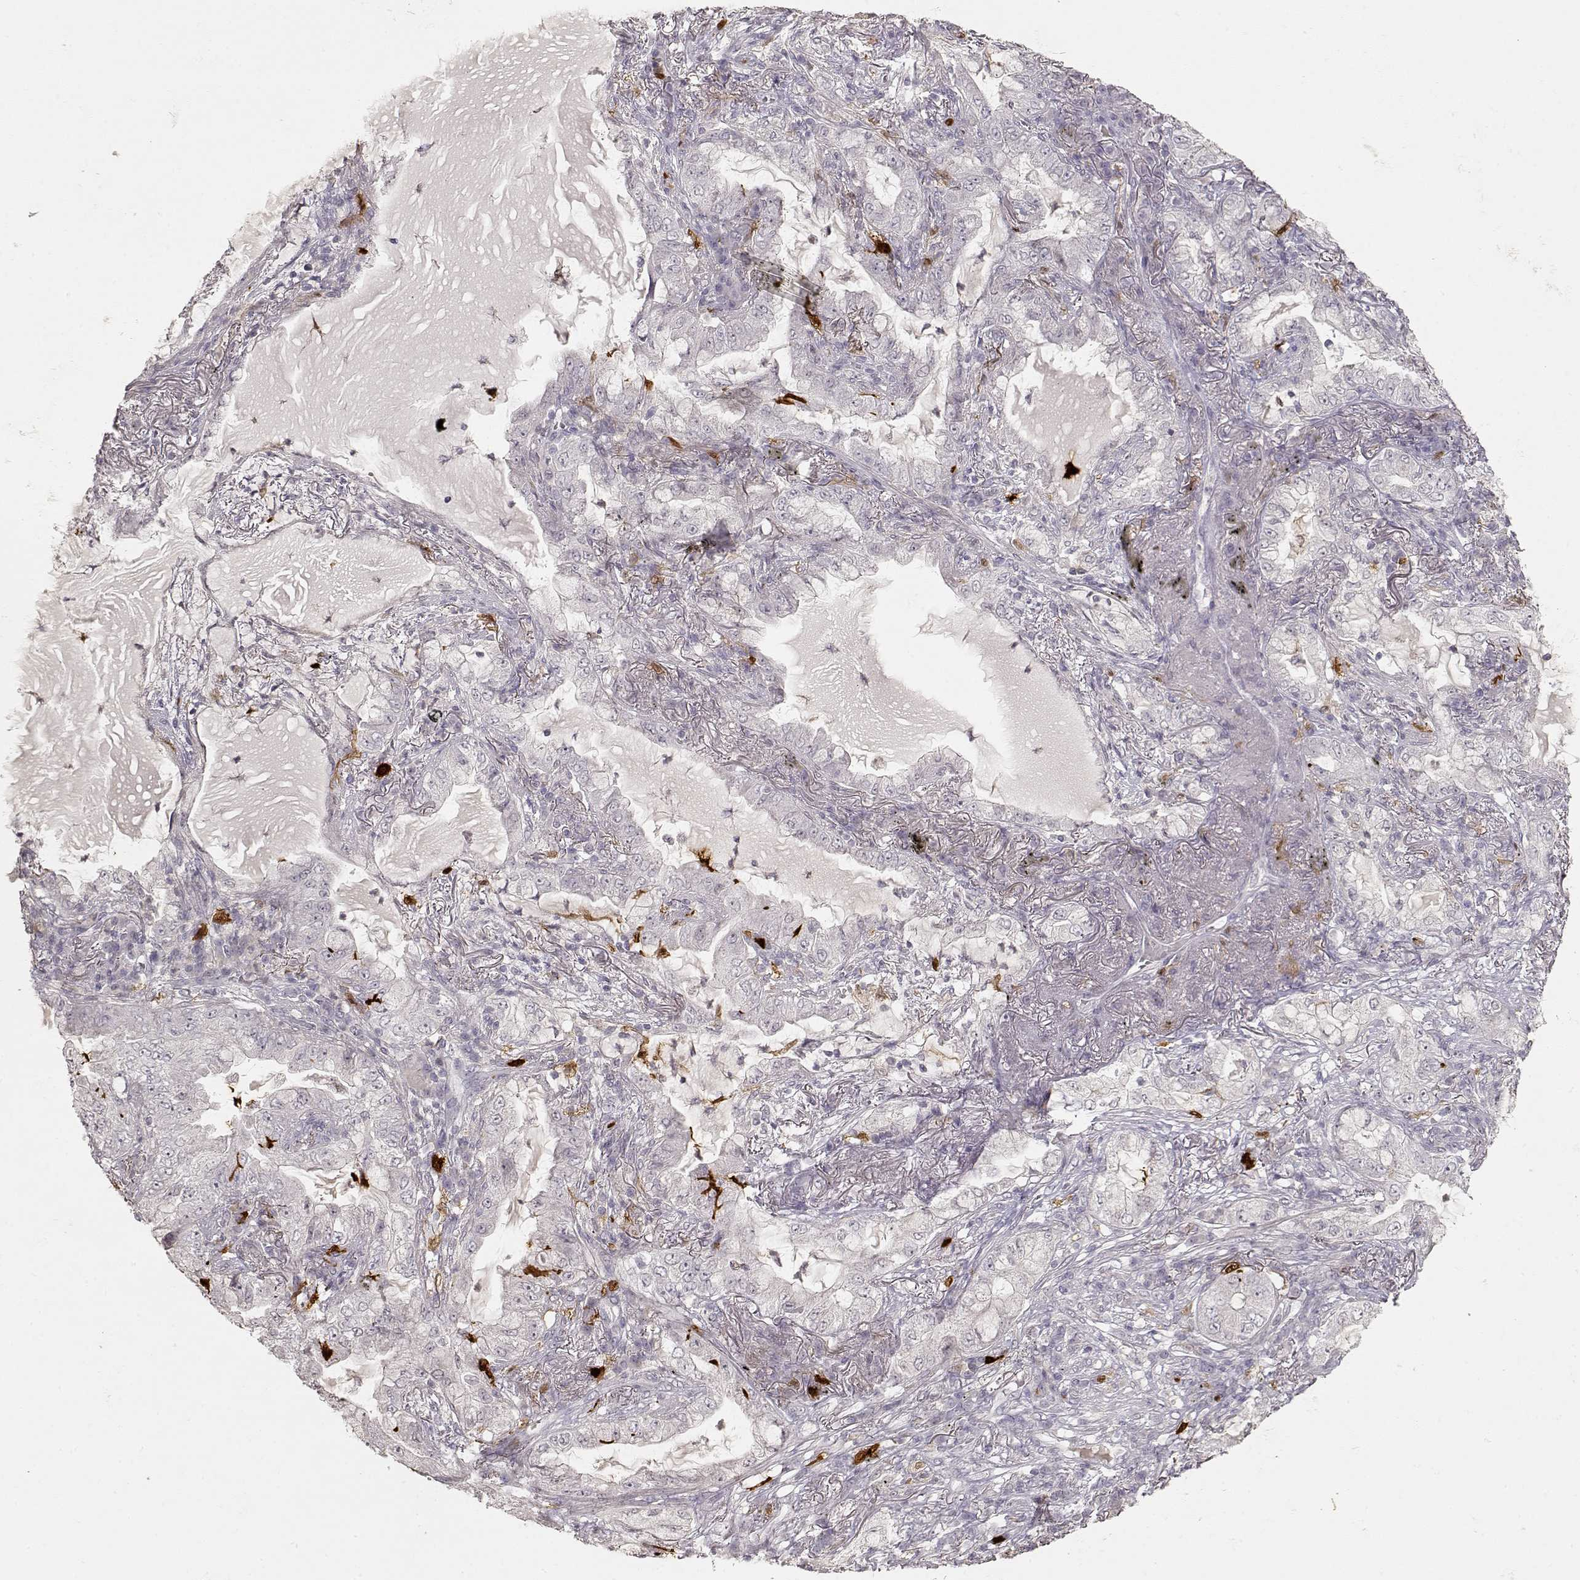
{"staining": {"intensity": "negative", "quantity": "none", "location": "none"}, "tissue": "lung cancer", "cell_type": "Tumor cells", "image_type": "cancer", "snomed": [{"axis": "morphology", "description": "Adenocarcinoma, NOS"}, {"axis": "topography", "description": "Lung"}], "caption": "Tumor cells are negative for brown protein staining in lung adenocarcinoma.", "gene": "S100B", "patient": {"sex": "female", "age": 73}}